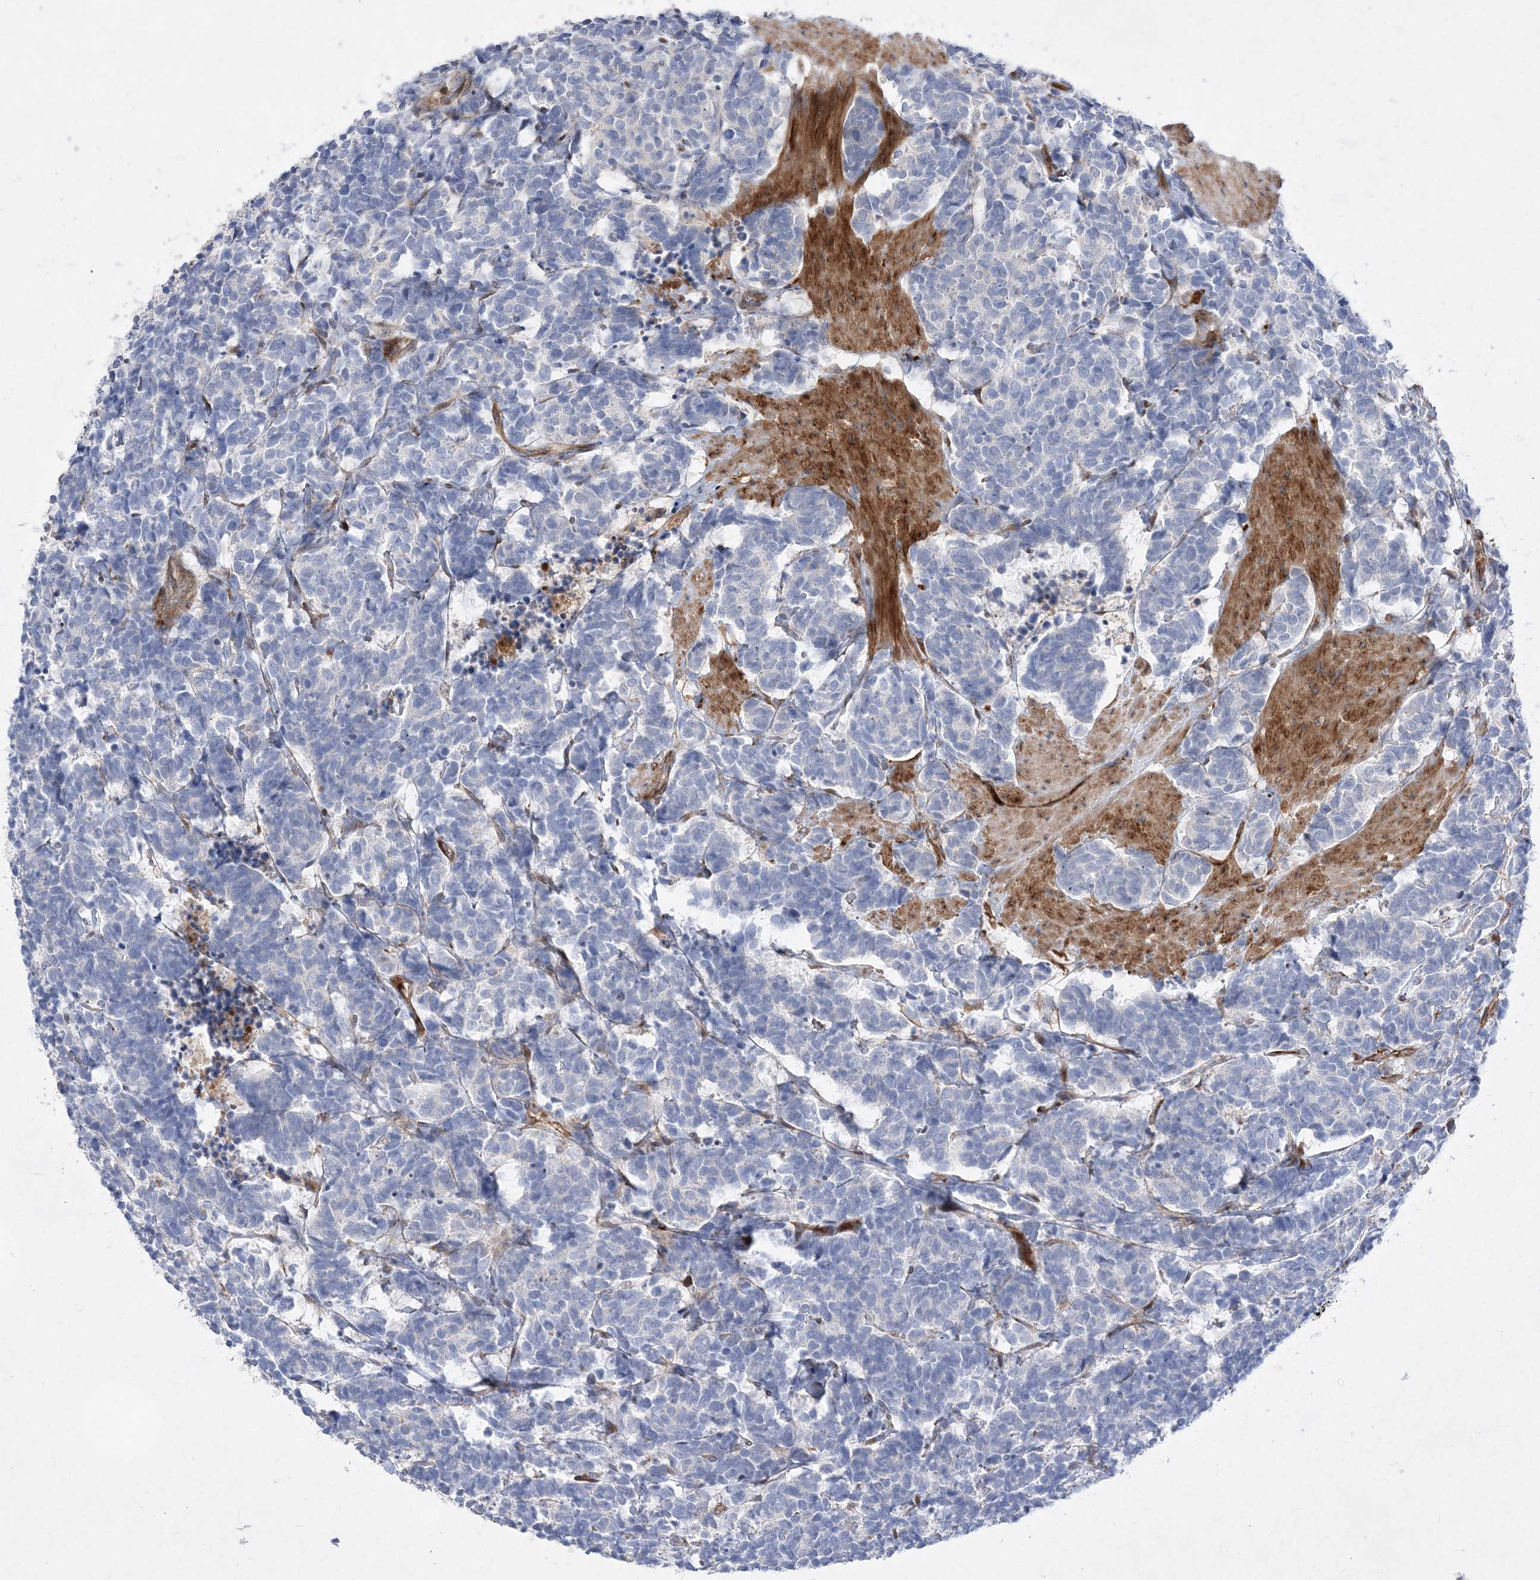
{"staining": {"intensity": "negative", "quantity": "none", "location": "none"}, "tissue": "carcinoid", "cell_type": "Tumor cells", "image_type": "cancer", "snomed": [{"axis": "morphology", "description": "Carcinoma, NOS"}, {"axis": "morphology", "description": "Carcinoid, malignant, NOS"}, {"axis": "topography", "description": "Urinary bladder"}], "caption": "High magnification brightfield microscopy of carcinoid stained with DAB (3,3'-diaminobenzidine) (brown) and counterstained with hematoxylin (blue): tumor cells show no significant positivity.", "gene": "TMEM132B", "patient": {"sex": "male", "age": 57}}